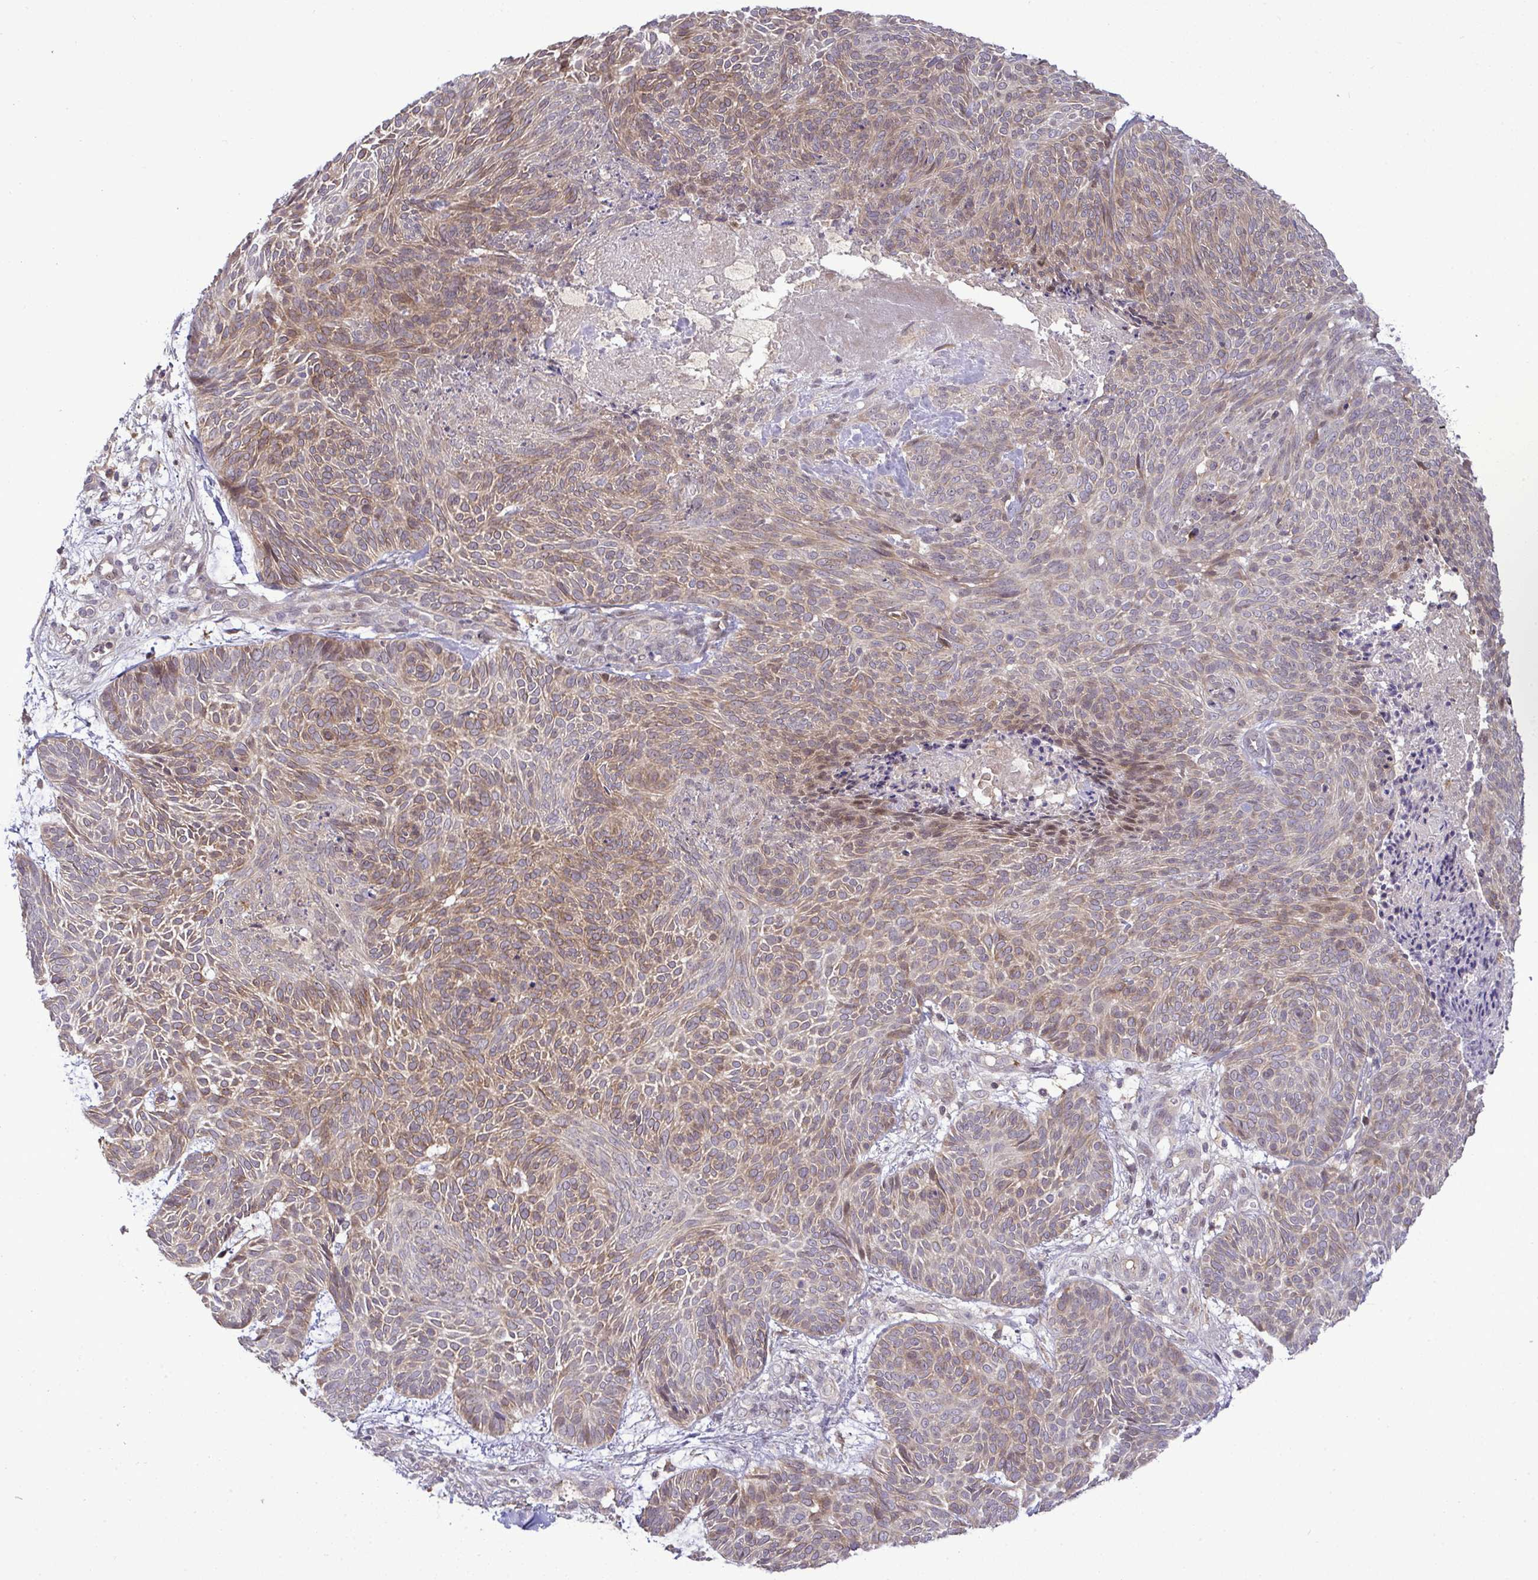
{"staining": {"intensity": "moderate", "quantity": "<25%", "location": "cytoplasmic/membranous"}, "tissue": "skin cancer", "cell_type": "Tumor cells", "image_type": "cancer", "snomed": [{"axis": "morphology", "description": "Basal cell carcinoma"}, {"axis": "topography", "description": "Skin"}, {"axis": "topography", "description": "Skin of trunk"}], "caption": "The histopathology image shows a brown stain indicating the presence of a protein in the cytoplasmic/membranous of tumor cells in skin cancer.", "gene": "SLC9A6", "patient": {"sex": "male", "age": 74}}